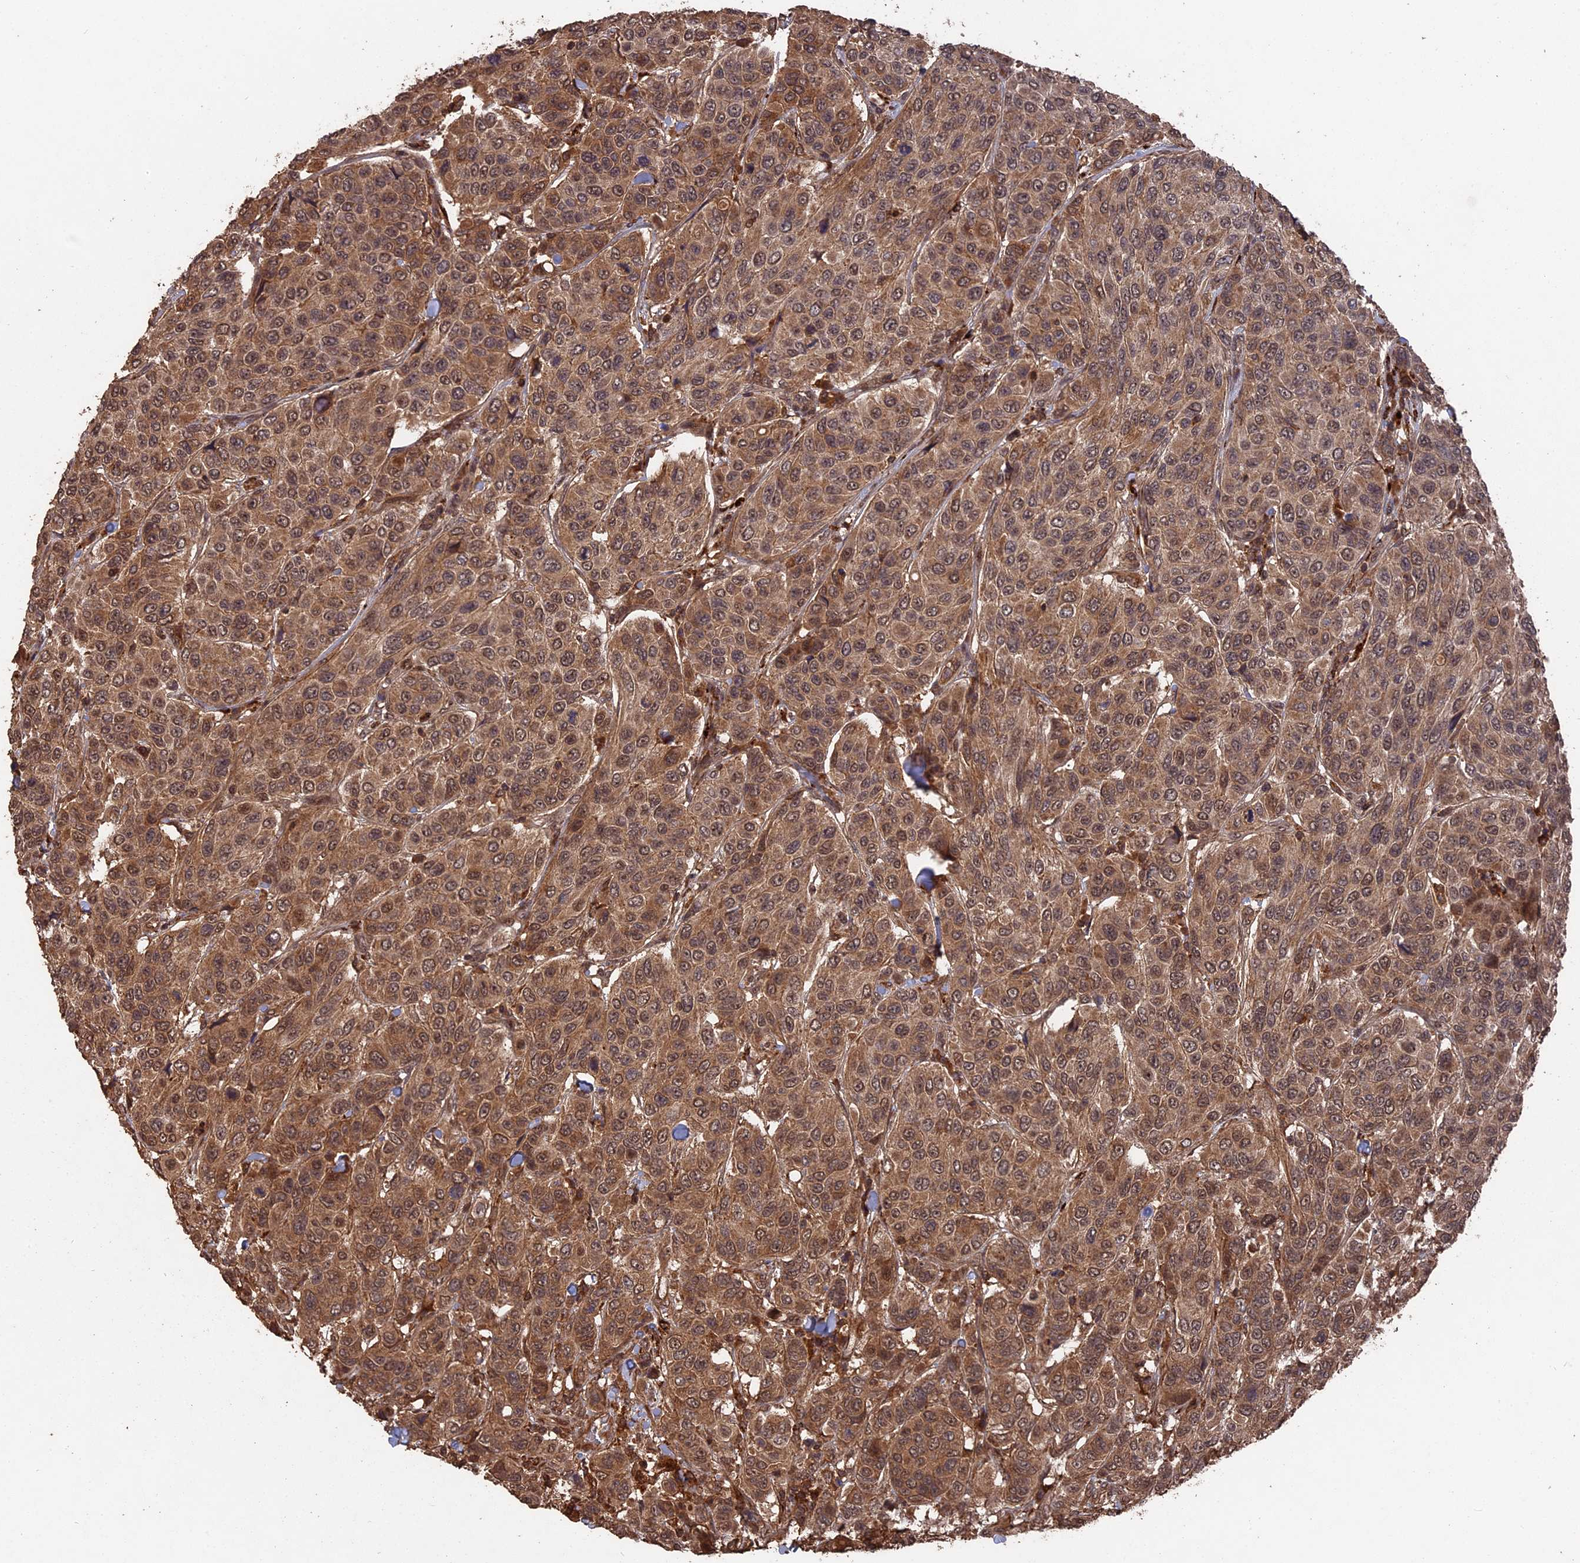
{"staining": {"intensity": "moderate", "quantity": ">75%", "location": "cytoplasmic/membranous,nuclear"}, "tissue": "breast cancer", "cell_type": "Tumor cells", "image_type": "cancer", "snomed": [{"axis": "morphology", "description": "Duct carcinoma"}, {"axis": "topography", "description": "Breast"}], "caption": "Protein positivity by immunohistochemistry (IHC) demonstrates moderate cytoplasmic/membranous and nuclear staining in about >75% of tumor cells in breast invasive ductal carcinoma.", "gene": "TELO2", "patient": {"sex": "female", "age": 55}}